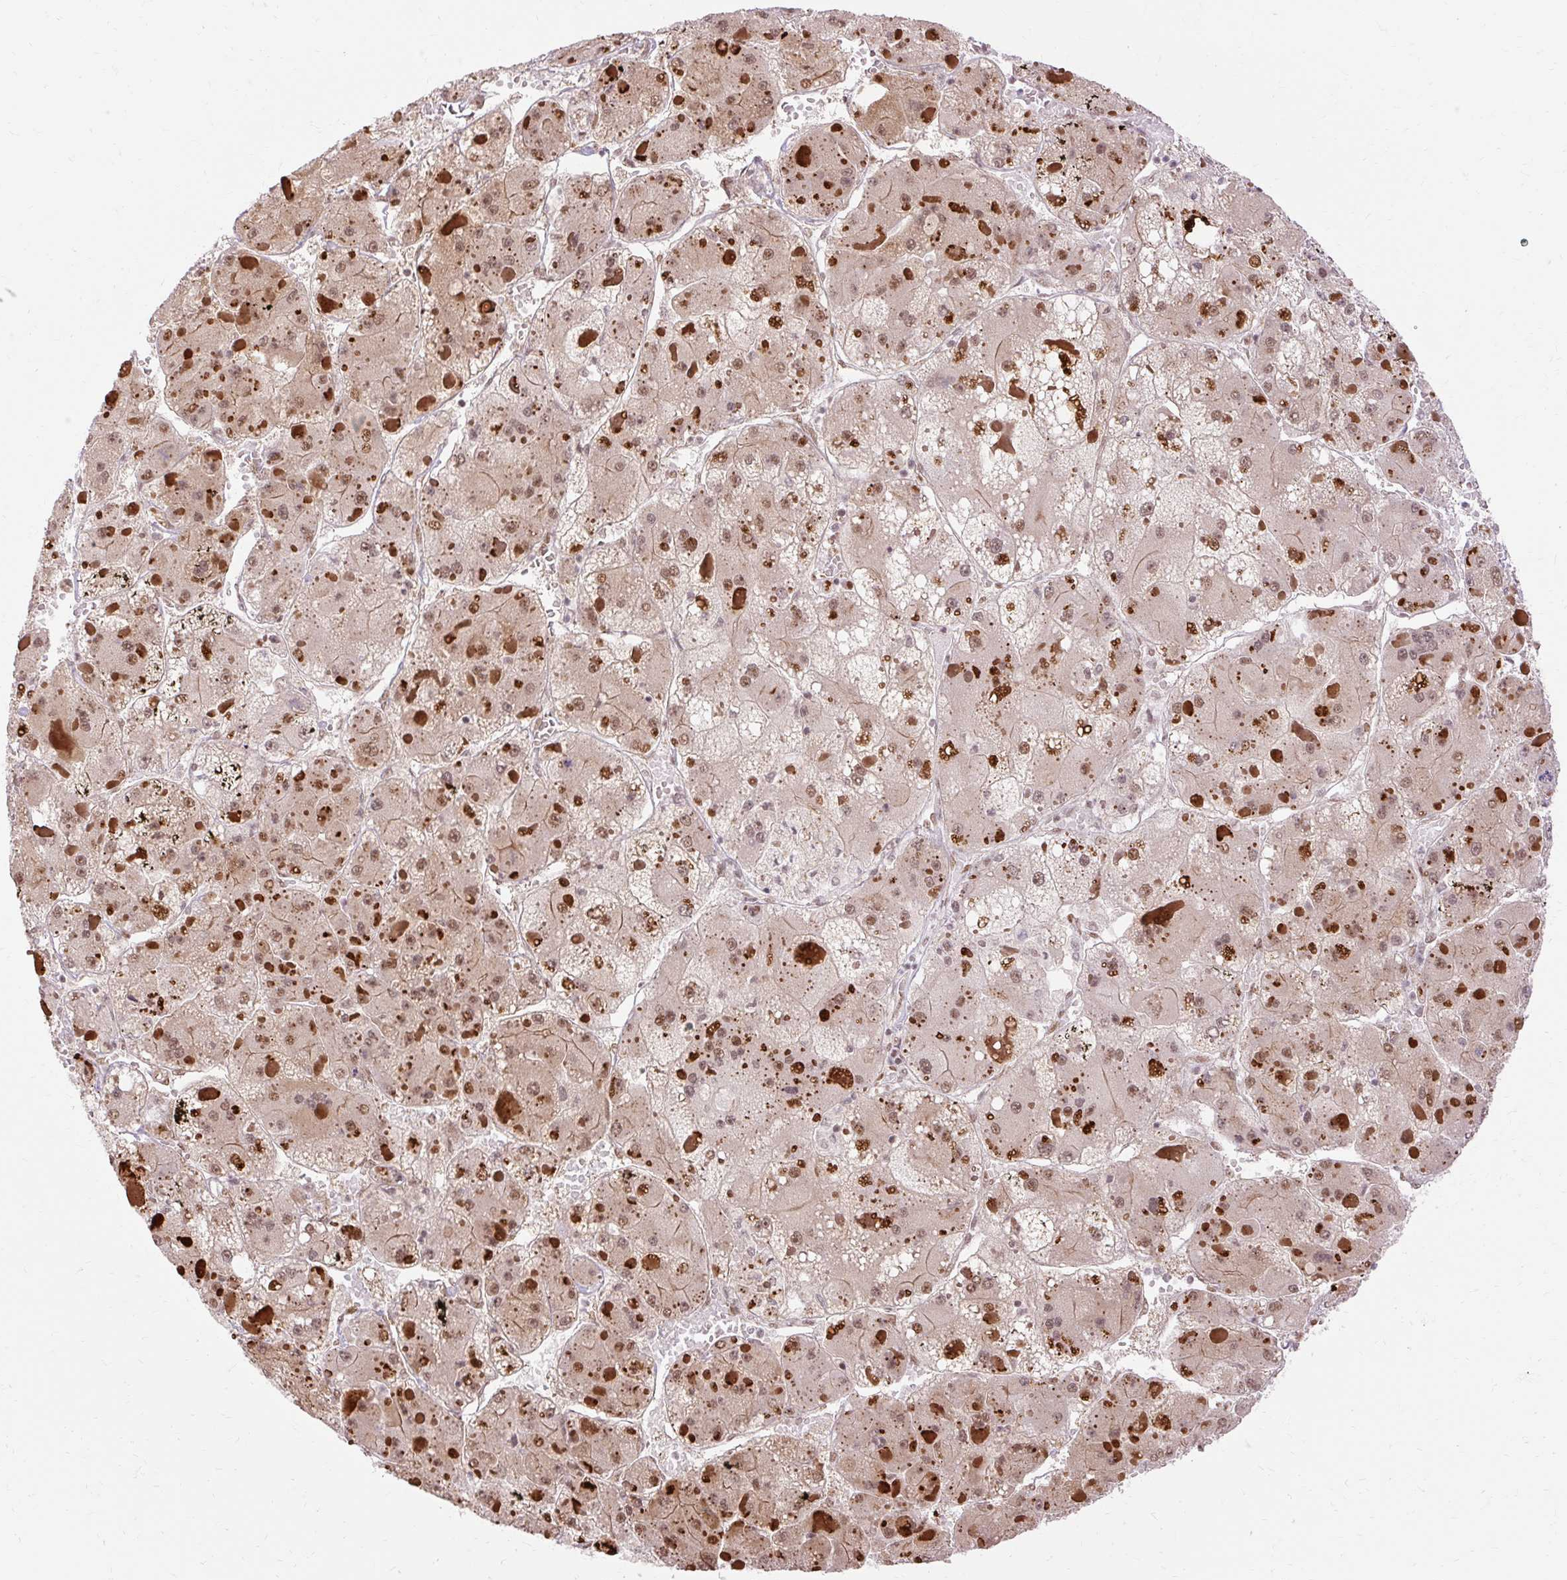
{"staining": {"intensity": "moderate", "quantity": ">75%", "location": "cytoplasmic/membranous,nuclear"}, "tissue": "liver cancer", "cell_type": "Tumor cells", "image_type": "cancer", "snomed": [{"axis": "morphology", "description": "Carcinoma, Hepatocellular, NOS"}, {"axis": "topography", "description": "Liver"}], "caption": "Protein analysis of liver hepatocellular carcinoma tissue exhibits moderate cytoplasmic/membranous and nuclear staining in approximately >75% of tumor cells. Using DAB (brown) and hematoxylin (blue) stains, captured at high magnification using brightfield microscopy.", "gene": "MECOM", "patient": {"sex": "female", "age": 73}}